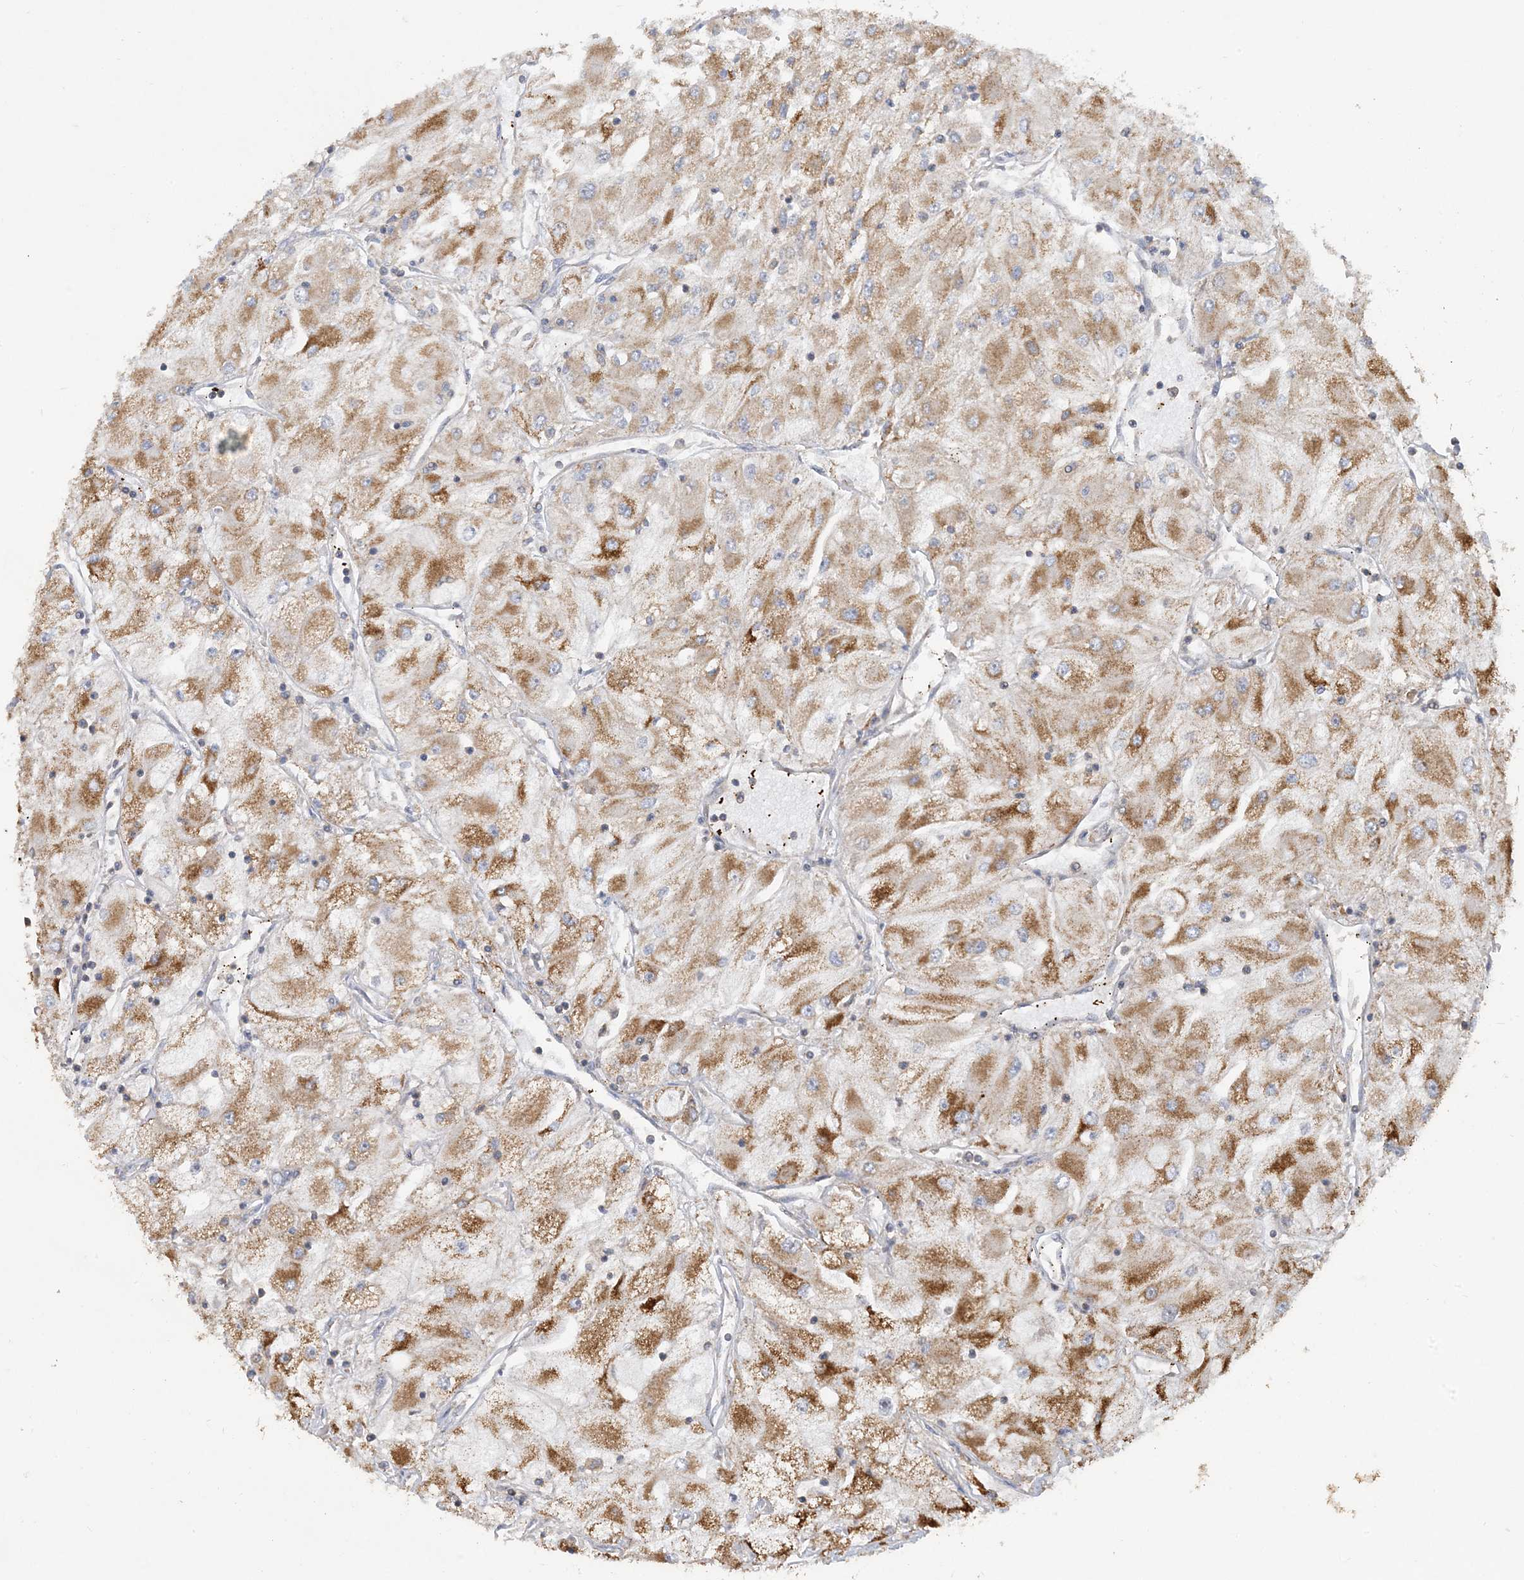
{"staining": {"intensity": "moderate", "quantity": ">75%", "location": "cytoplasmic/membranous"}, "tissue": "renal cancer", "cell_type": "Tumor cells", "image_type": "cancer", "snomed": [{"axis": "morphology", "description": "Adenocarcinoma, NOS"}, {"axis": "topography", "description": "Kidney"}], "caption": "Human adenocarcinoma (renal) stained with a brown dye reveals moderate cytoplasmic/membranous positive staining in about >75% of tumor cells.", "gene": "ECHDC1", "patient": {"sex": "male", "age": 80}}